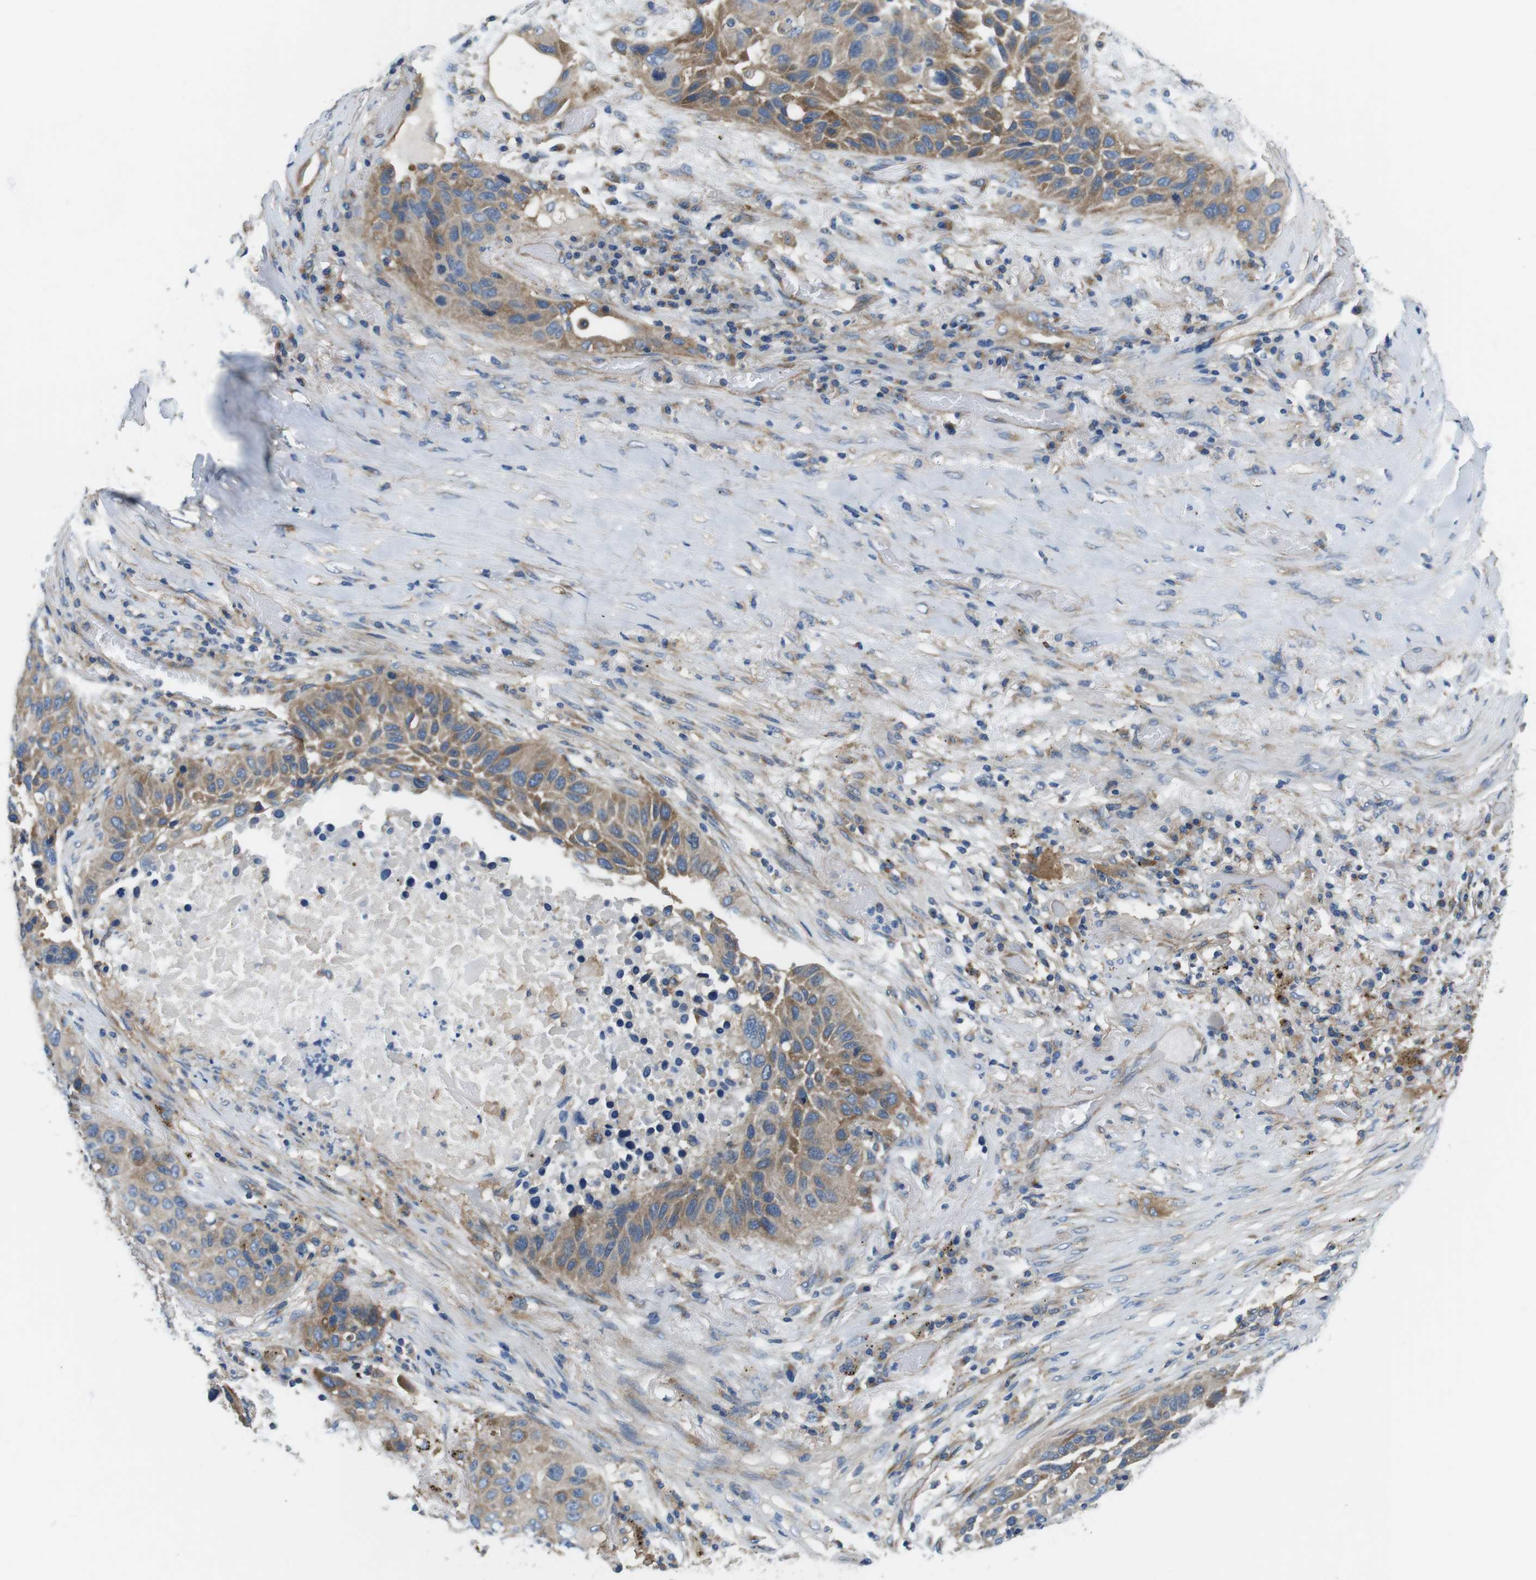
{"staining": {"intensity": "moderate", "quantity": ">75%", "location": "cytoplasmic/membranous"}, "tissue": "lung cancer", "cell_type": "Tumor cells", "image_type": "cancer", "snomed": [{"axis": "morphology", "description": "Squamous cell carcinoma, NOS"}, {"axis": "topography", "description": "Lung"}], "caption": "Immunohistochemical staining of lung cancer (squamous cell carcinoma) demonstrates moderate cytoplasmic/membranous protein staining in approximately >75% of tumor cells.", "gene": "DENND4C", "patient": {"sex": "male", "age": 57}}